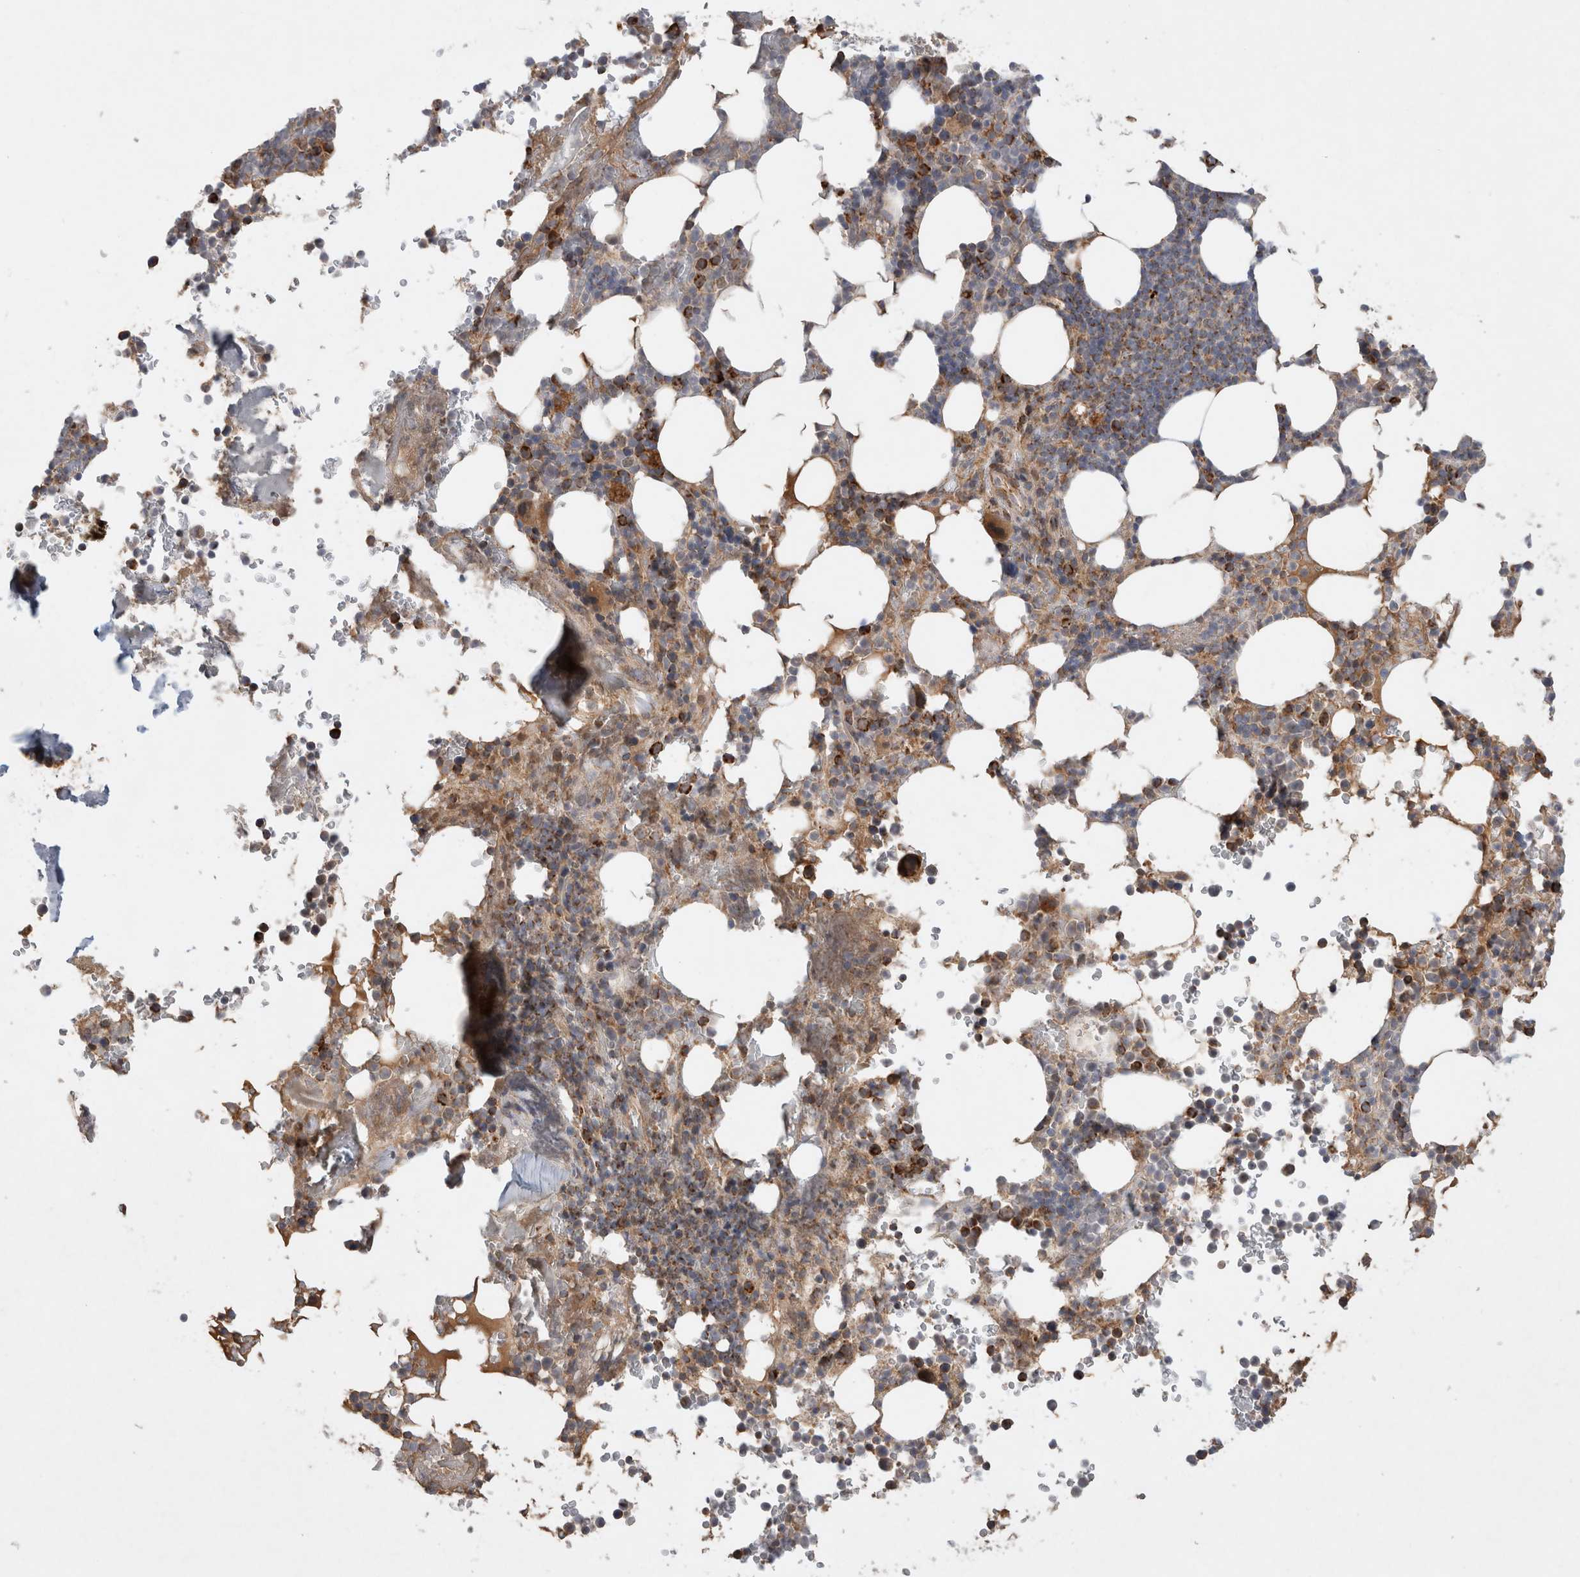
{"staining": {"intensity": "moderate", "quantity": "25%-75%", "location": "cytoplasmic/membranous"}, "tissue": "bone marrow", "cell_type": "Hematopoietic cells", "image_type": "normal", "snomed": [{"axis": "morphology", "description": "Normal tissue, NOS"}, {"axis": "topography", "description": "Bone marrow"}], "caption": "The histopathology image reveals staining of unremarkable bone marrow, revealing moderate cytoplasmic/membranous protein positivity (brown color) within hematopoietic cells. Immunohistochemistry (ihc) stains the protein in brown and the nuclei are stained blue.", "gene": "MRPS28", "patient": {"sex": "male", "age": 58}}